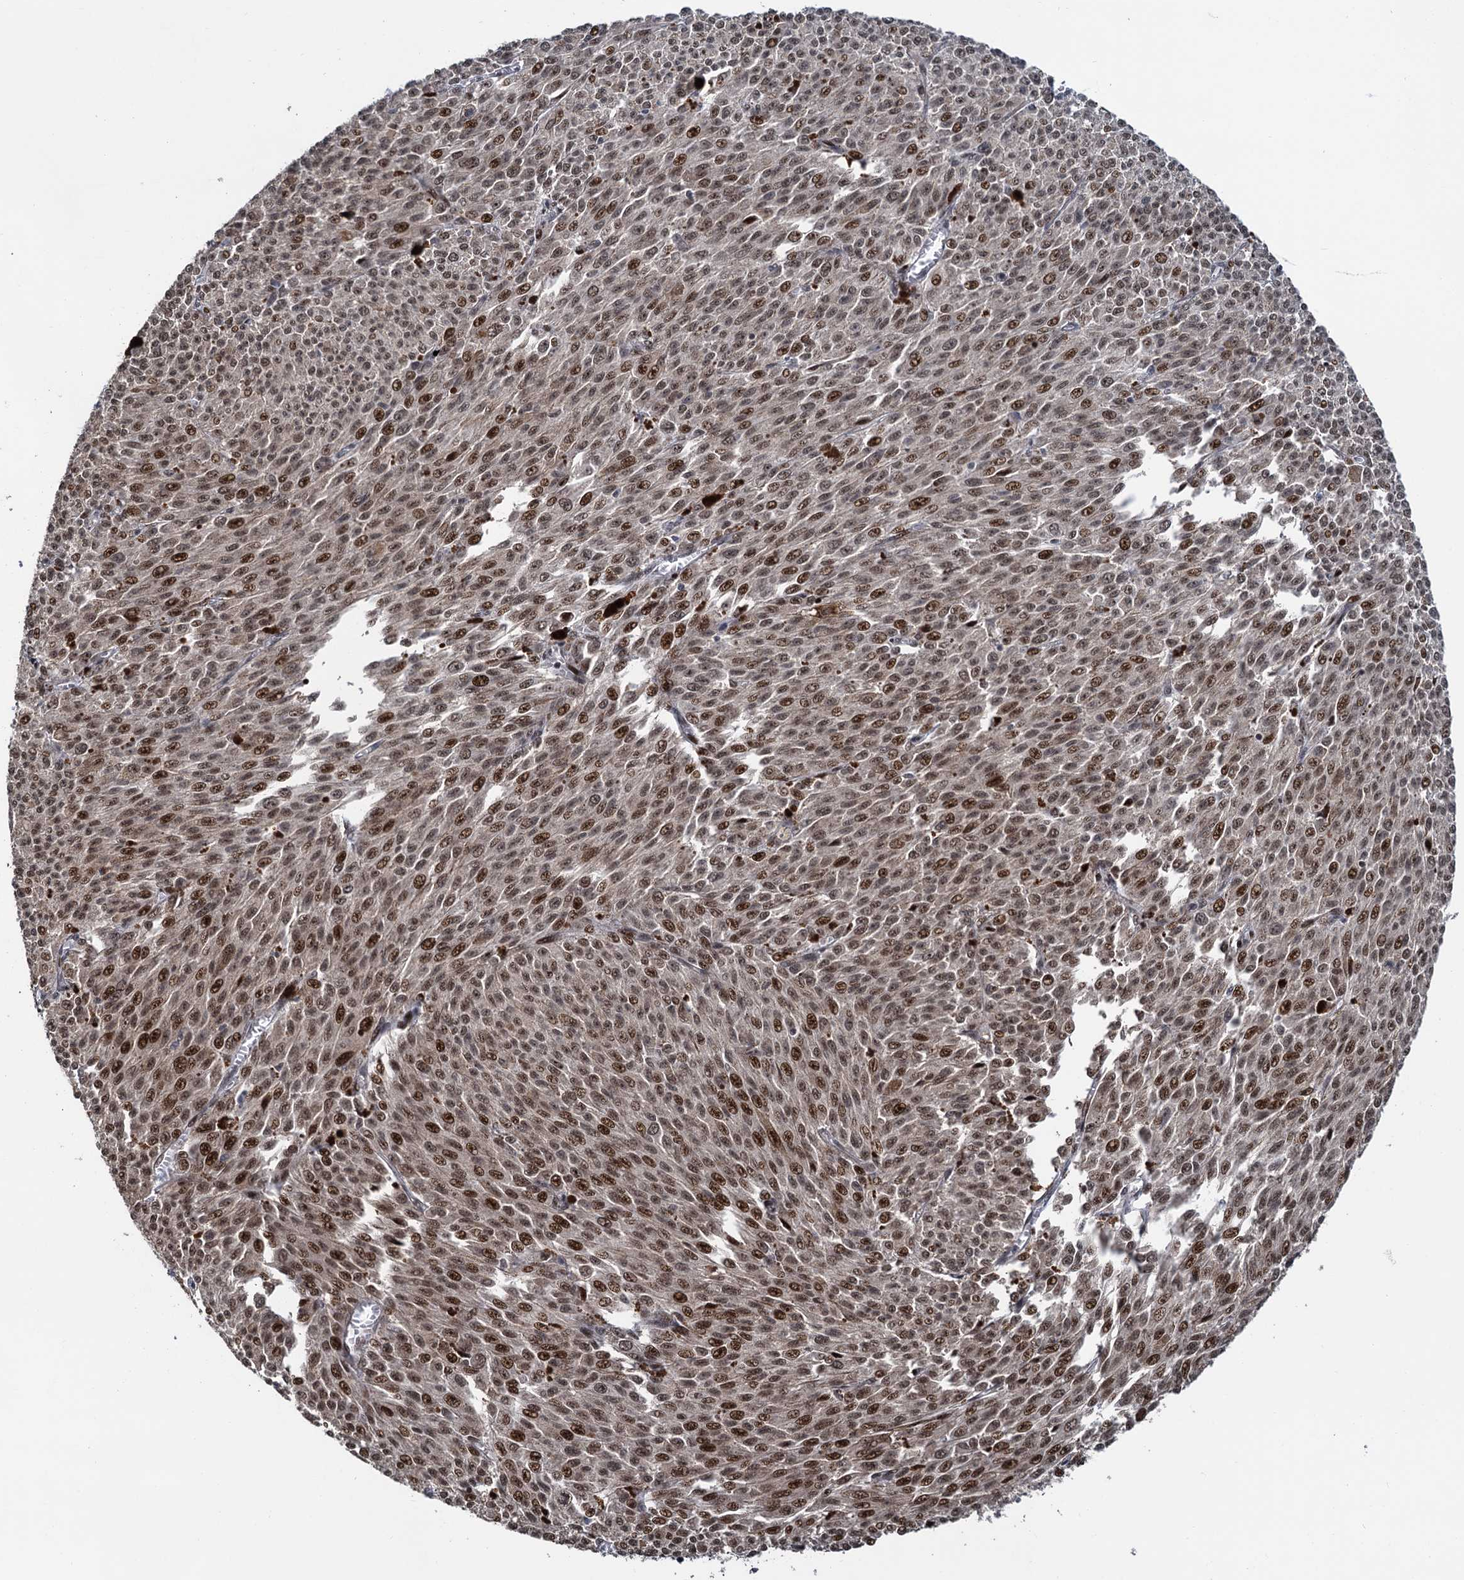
{"staining": {"intensity": "moderate", "quantity": ">75%", "location": "nuclear"}, "tissue": "melanoma", "cell_type": "Tumor cells", "image_type": "cancer", "snomed": [{"axis": "morphology", "description": "Malignant melanoma, NOS"}, {"axis": "topography", "description": "Skin"}], "caption": "Approximately >75% of tumor cells in melanoma reveal moderate nuclear protein positivity as visualized by brown immunohistochemical staining.", "gene": "ATOSA", "patient": {"sex": "female", "age": 52}}